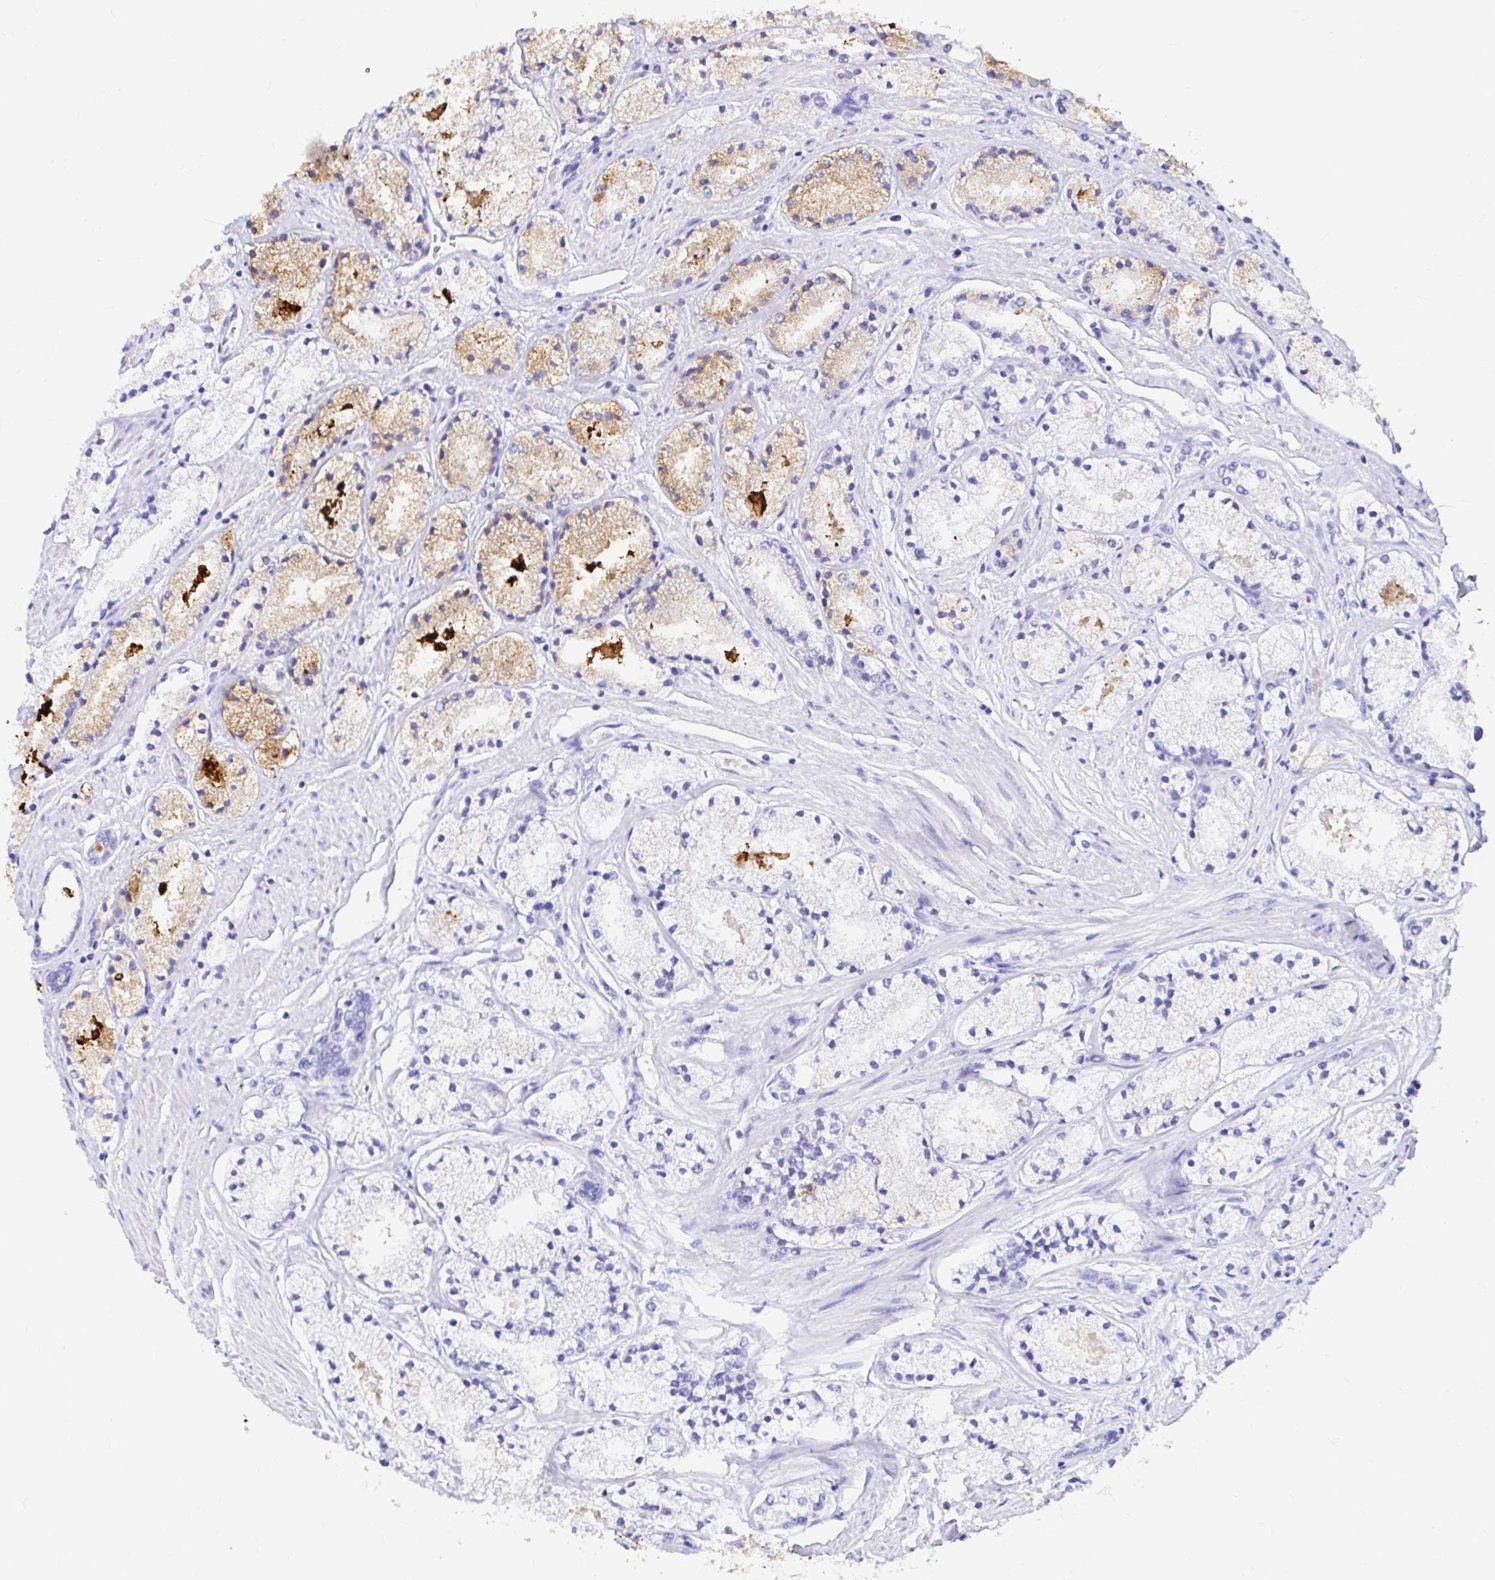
{"staining": {"intensity": "moderate", "quantity": "<25%", "location": "cytoplasmic/membranous"}, "tissue": "prostate cancer", "cell_type": "Tumor cells", "image_type": "cancer", "snomed": [{"axis": "morphology", "description": "Adenocarcinoma, High grade"}, {"axis": "topography", "description": "Prostate"}], "caption": "Immunohistochemical staining of human prostate cancer (adenocarcinoma (high-grade)) demonstrates low levels of moderate cytoplasmic/membranous protein staining in about <25% of tumor cells. (Stains: DAB in brown, nuclei in blue, Microscopy: brightfield microscopy at high magnification).", "gene": "CLEC1B", "patient": {"sex": "male", "age": 63}}